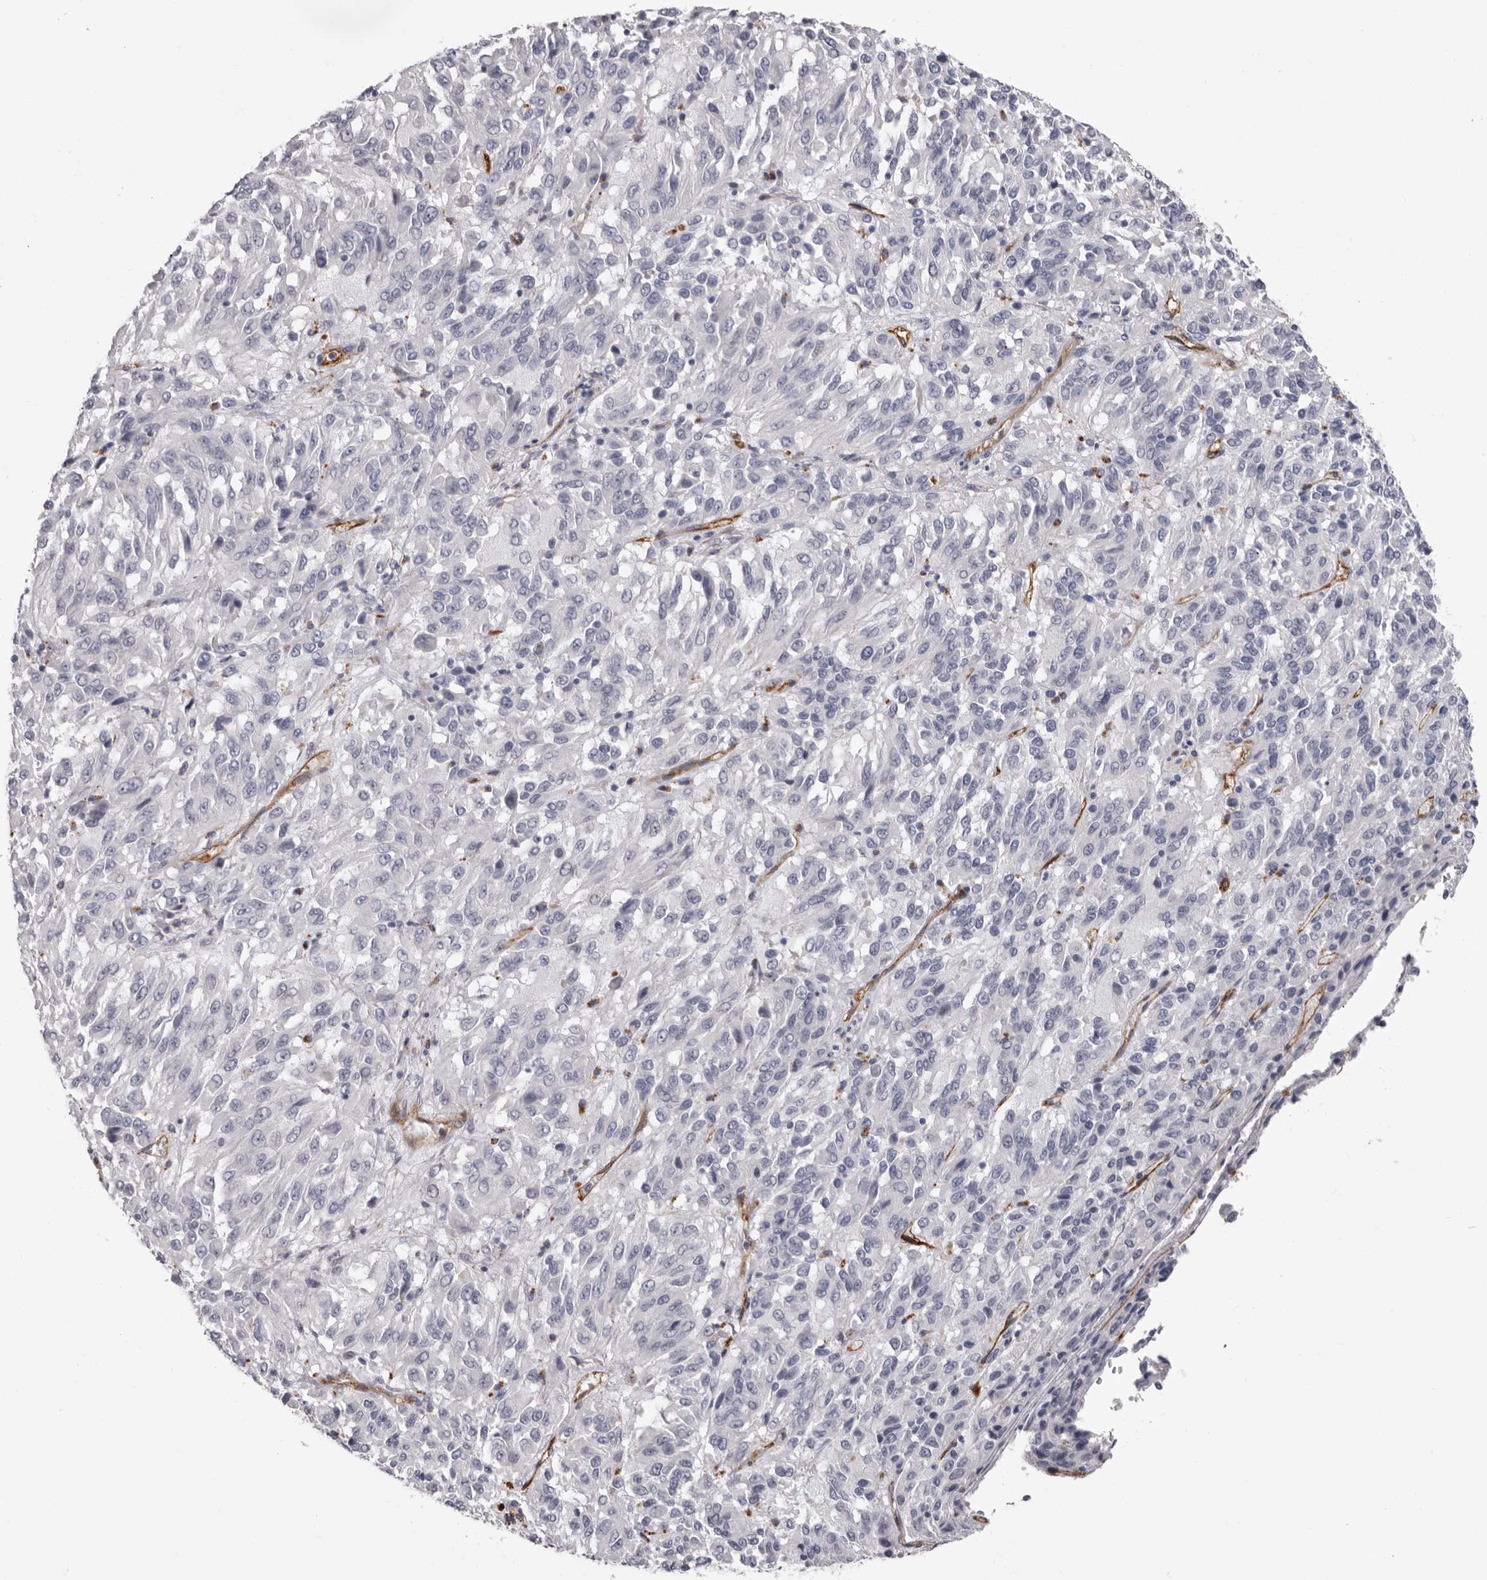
{"staining": {"intensity": "negative", "quantity": "none", "location": "none"}, "tissue": "melanoma", "cell_type": "Tumor cells", "image_type": "cancer", "snomed": [{"axis": "morphology", "description": "Malignant melanoma, Metastatic site"}, {"axis": "topography", "description": "Lung"}], "caption": "Malignant melanoma (metastatic site) was stained to show a protein in brown. There is no significant positivity in tumor cells.", "gene": "ADGRL4", "patient": {"sex": "male", "age": 64}}